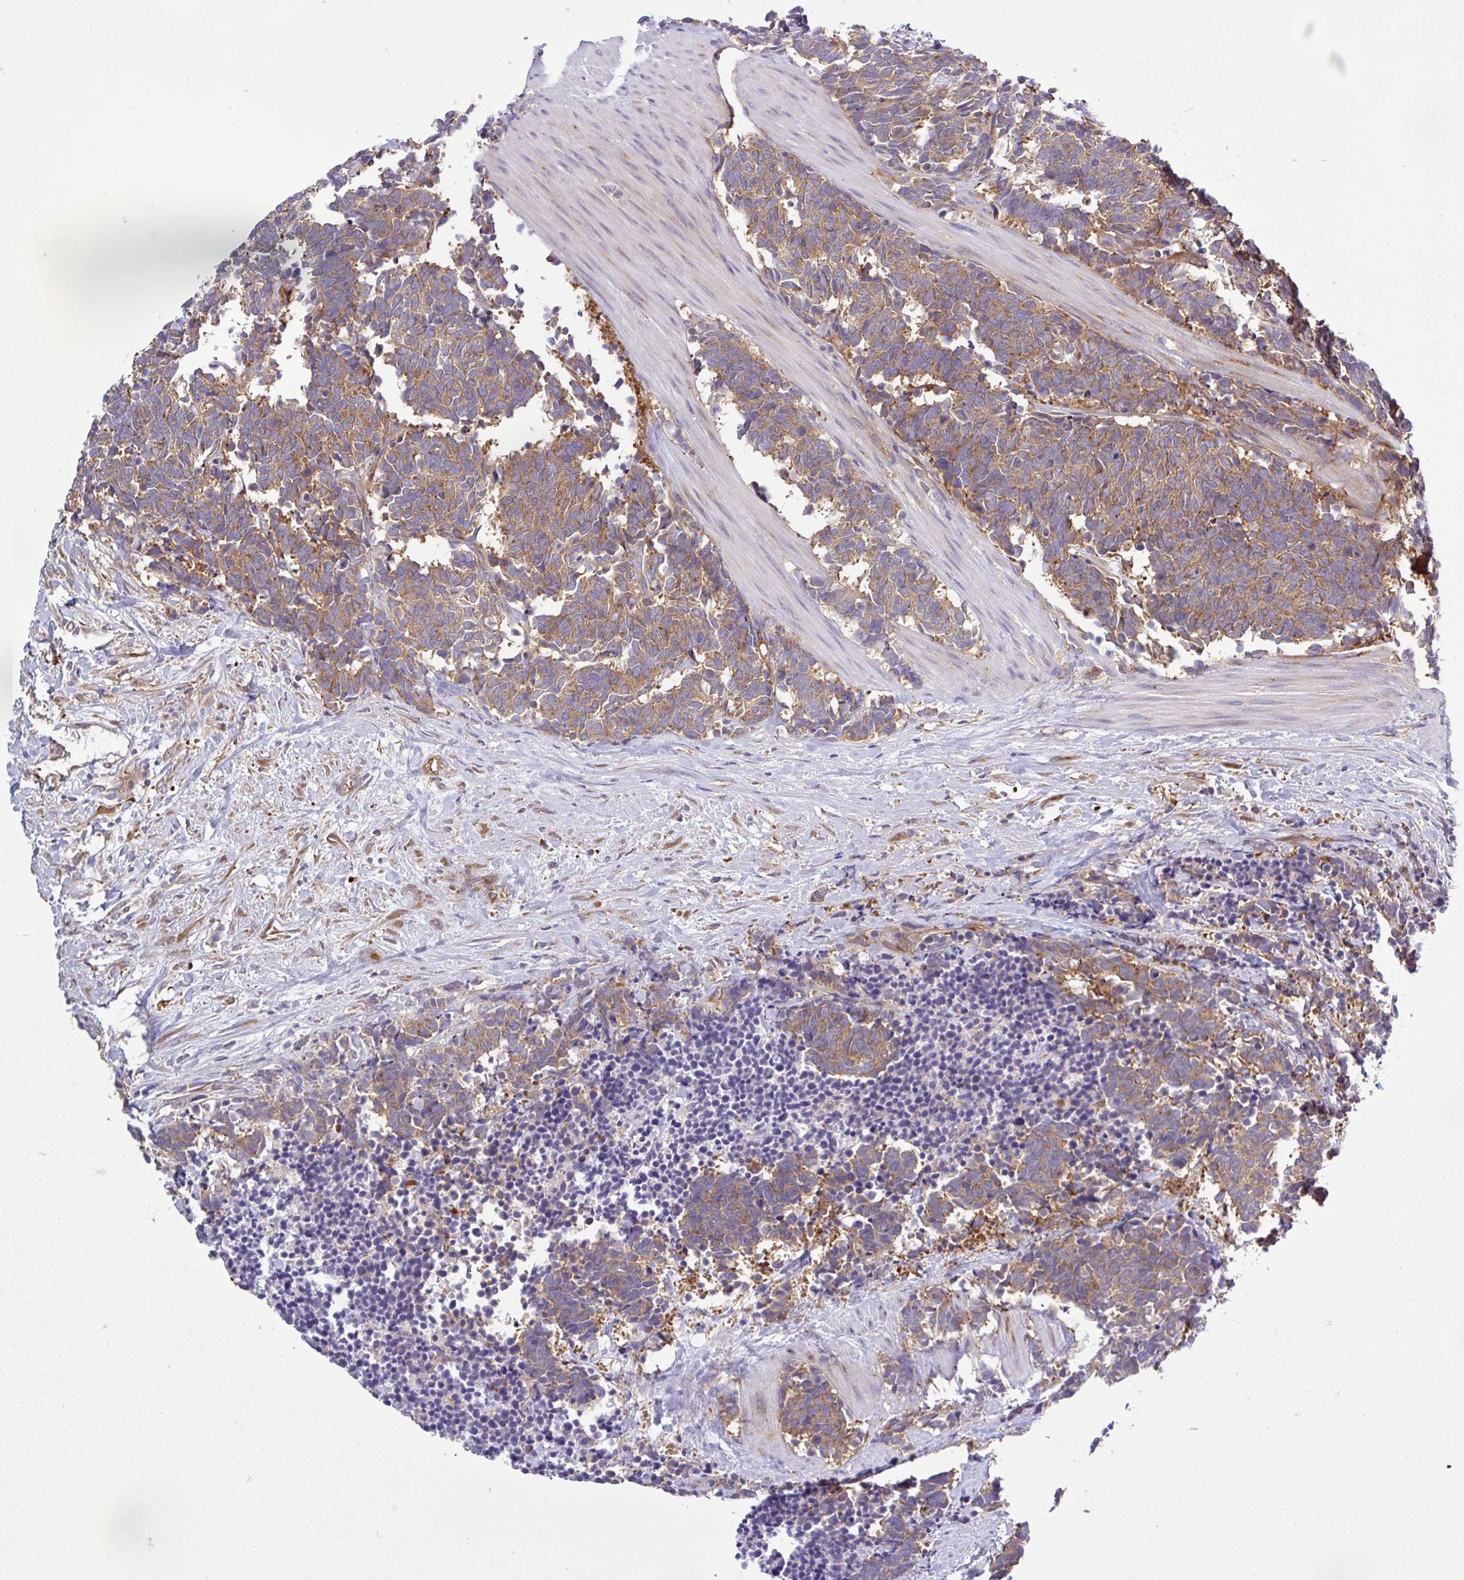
{"staining": {"intensity": "moderate", "quantity": ">75%", "location": "cytoplasmic/membranous"}, "tissue": "carcinoid", "cell_type": "Tumor cells", "image_type": "cancer", "snomed": [{"axis": "morphology", "description": "Carcinoma, NOS"}, {"axis": "morphology", "description": "Carcinoid, malignant, NOS"}, {"axis": "topography", "description": "Prostate"}], "caption": "Carcinoid stained with DAB (3,3'-diaminobenzidine) immunohistochemistry (IHC) shows medium levels of moderate cytoplasmic/membranous positivity in approximately >75% of tumor cells. The staining was performed using DAB (3,3'-diaminobenzidine), with brown indicating positive protein expression. Nuclei are stained blue with hematoxylin.", "gene": "LARS1", "patient": {"sex": "male", "age": 57}}